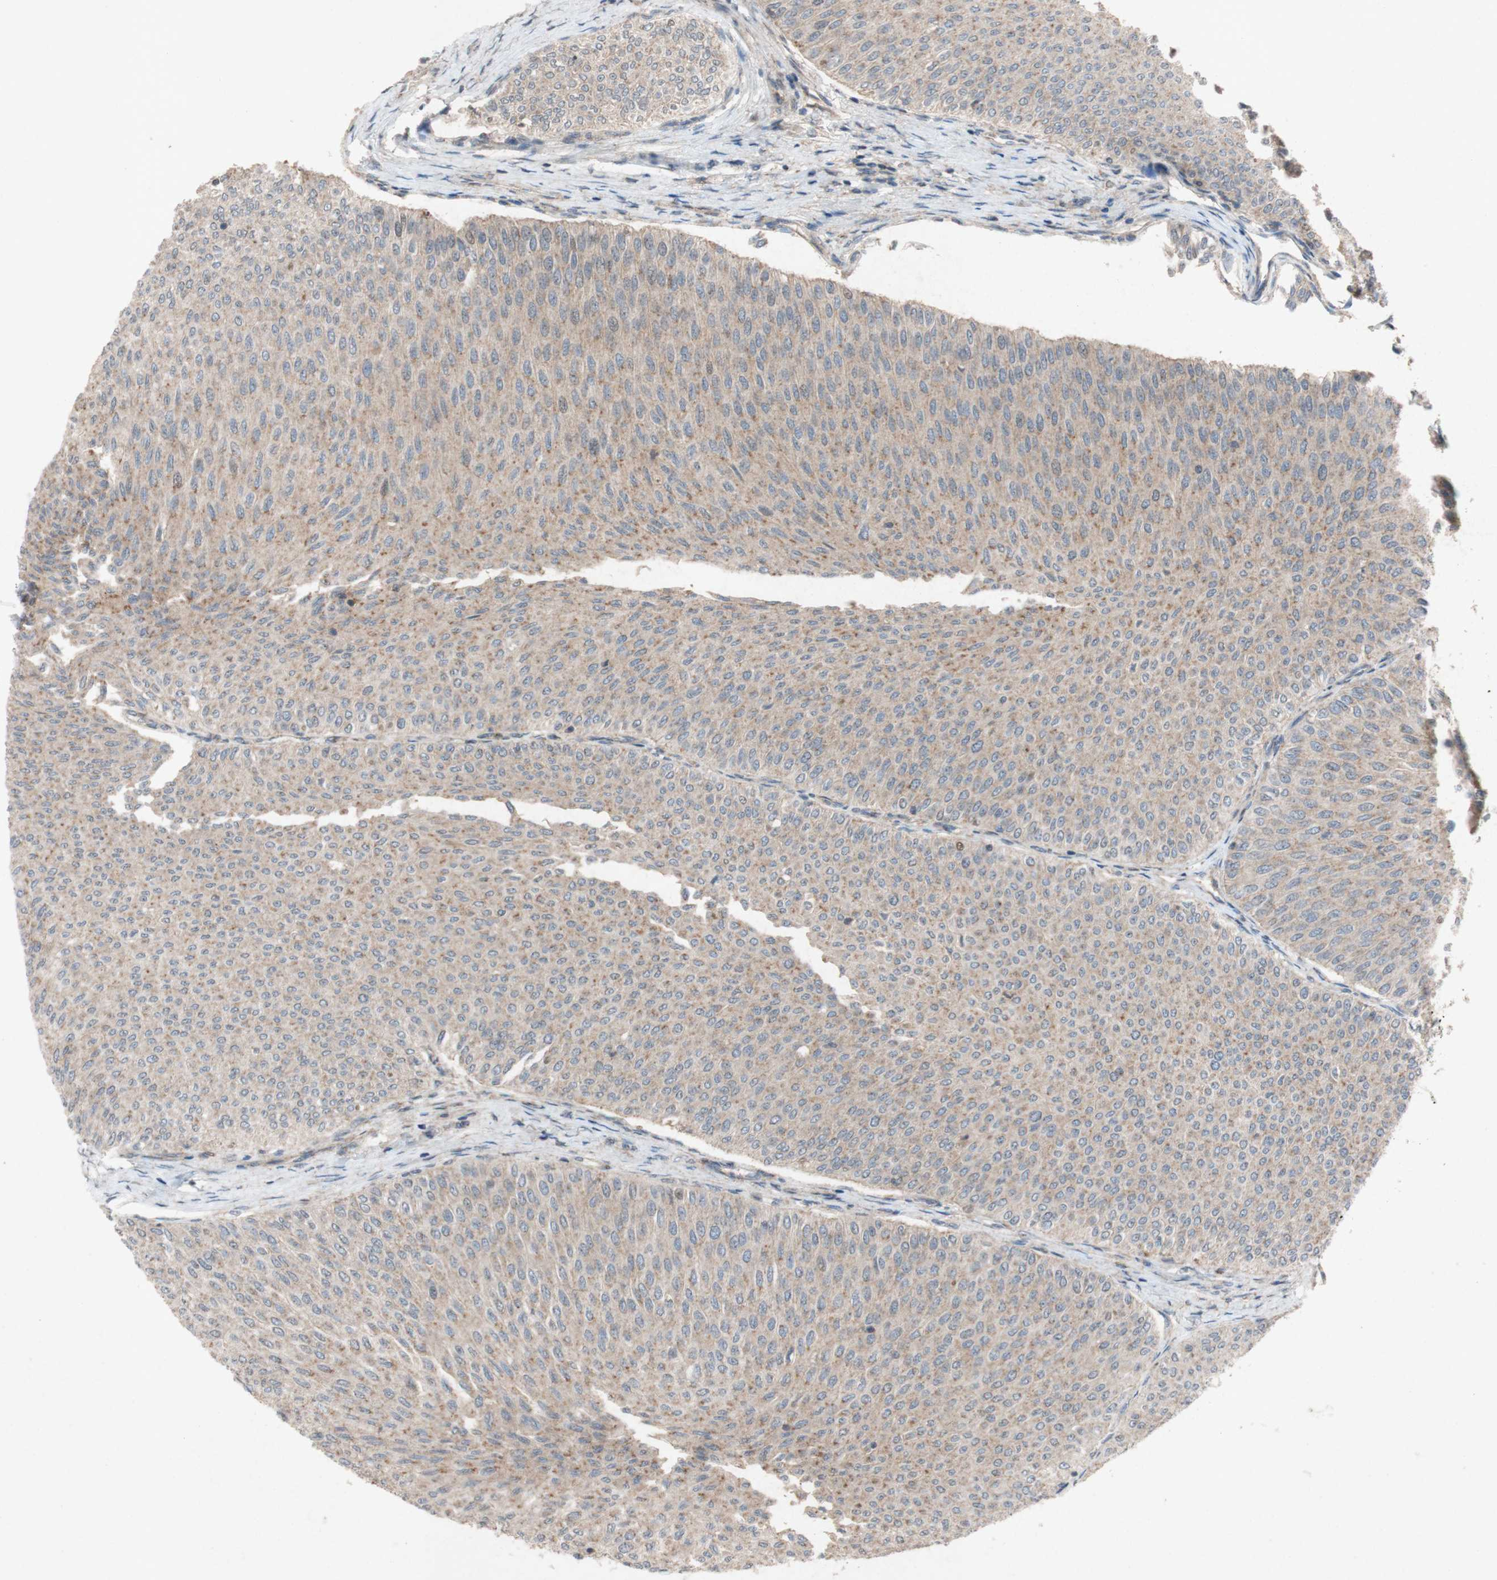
{"staining": {"intensity": "moderate", "quantity": ">75%", "location": "cytoplasmic/membranous"}, "tissue": "urothelial cancer", "cell_type": "Tumor cells", "image_type": "cancer", "snomed": [{"axis": "morphology", "description": "Urothelial carcinoma, Low grade"}, {"axis": "topography", "description": "Urinary bladder"}], "caption": "IHC image of neoplastic tissue: human urothelial cancer stained using IHC demonstrates medium levels of moderate protein expression localized specifically in the cytoplasmic/membranous of tumor cells, appearing as a cytoplasmic/membranous brown color.", "gene": "ATP6V1F", "patient": {"sex": "male", "age": 78}}